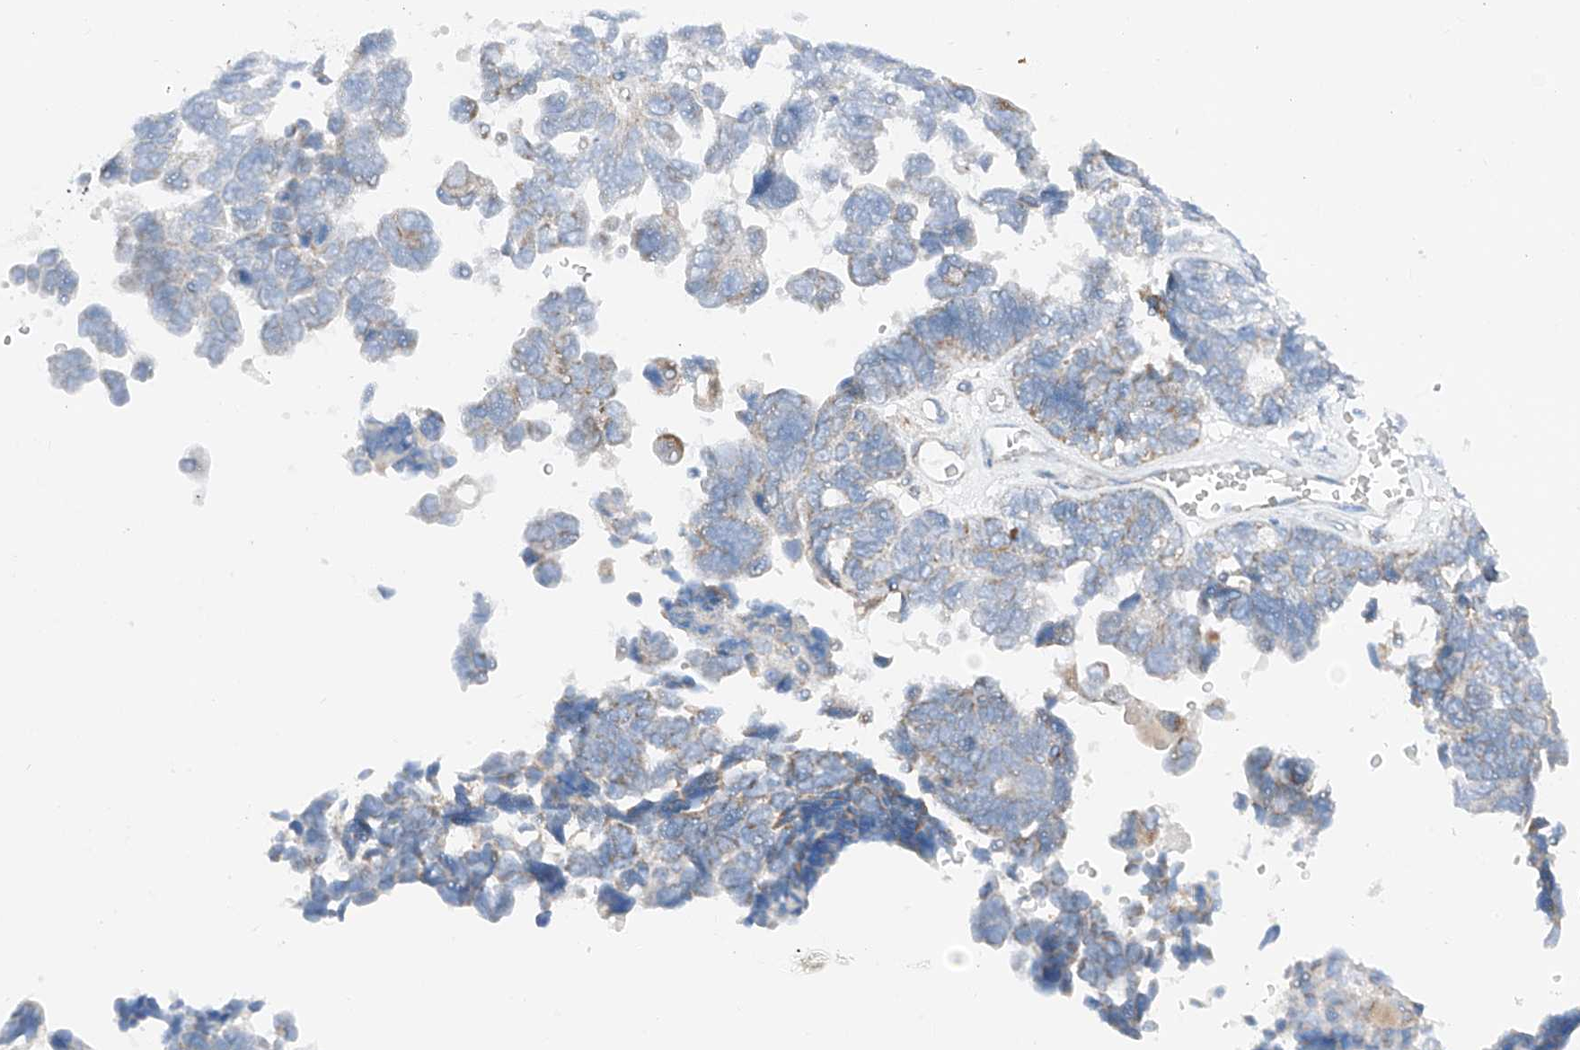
{"staining": {"intensity": "weak", "quantity": "<25%", "location": "cytoplasmic/membranous"}, "tissue": "ovarian cancer", "cell_type": "Tumor cells", "image_type": "cancer", "snomed": [{"axis": "morphology", "description": "Cystadenocarcinoma, serous, NOS"}, {"axis": "topography", "description": "Ovary"}], "caption": "Tumor cells are negative for brown protein staining in serous cystadenocarcinoma (ovarian).", "gene": "MRAP", "patient": {"sex": "female", "age": 79}}